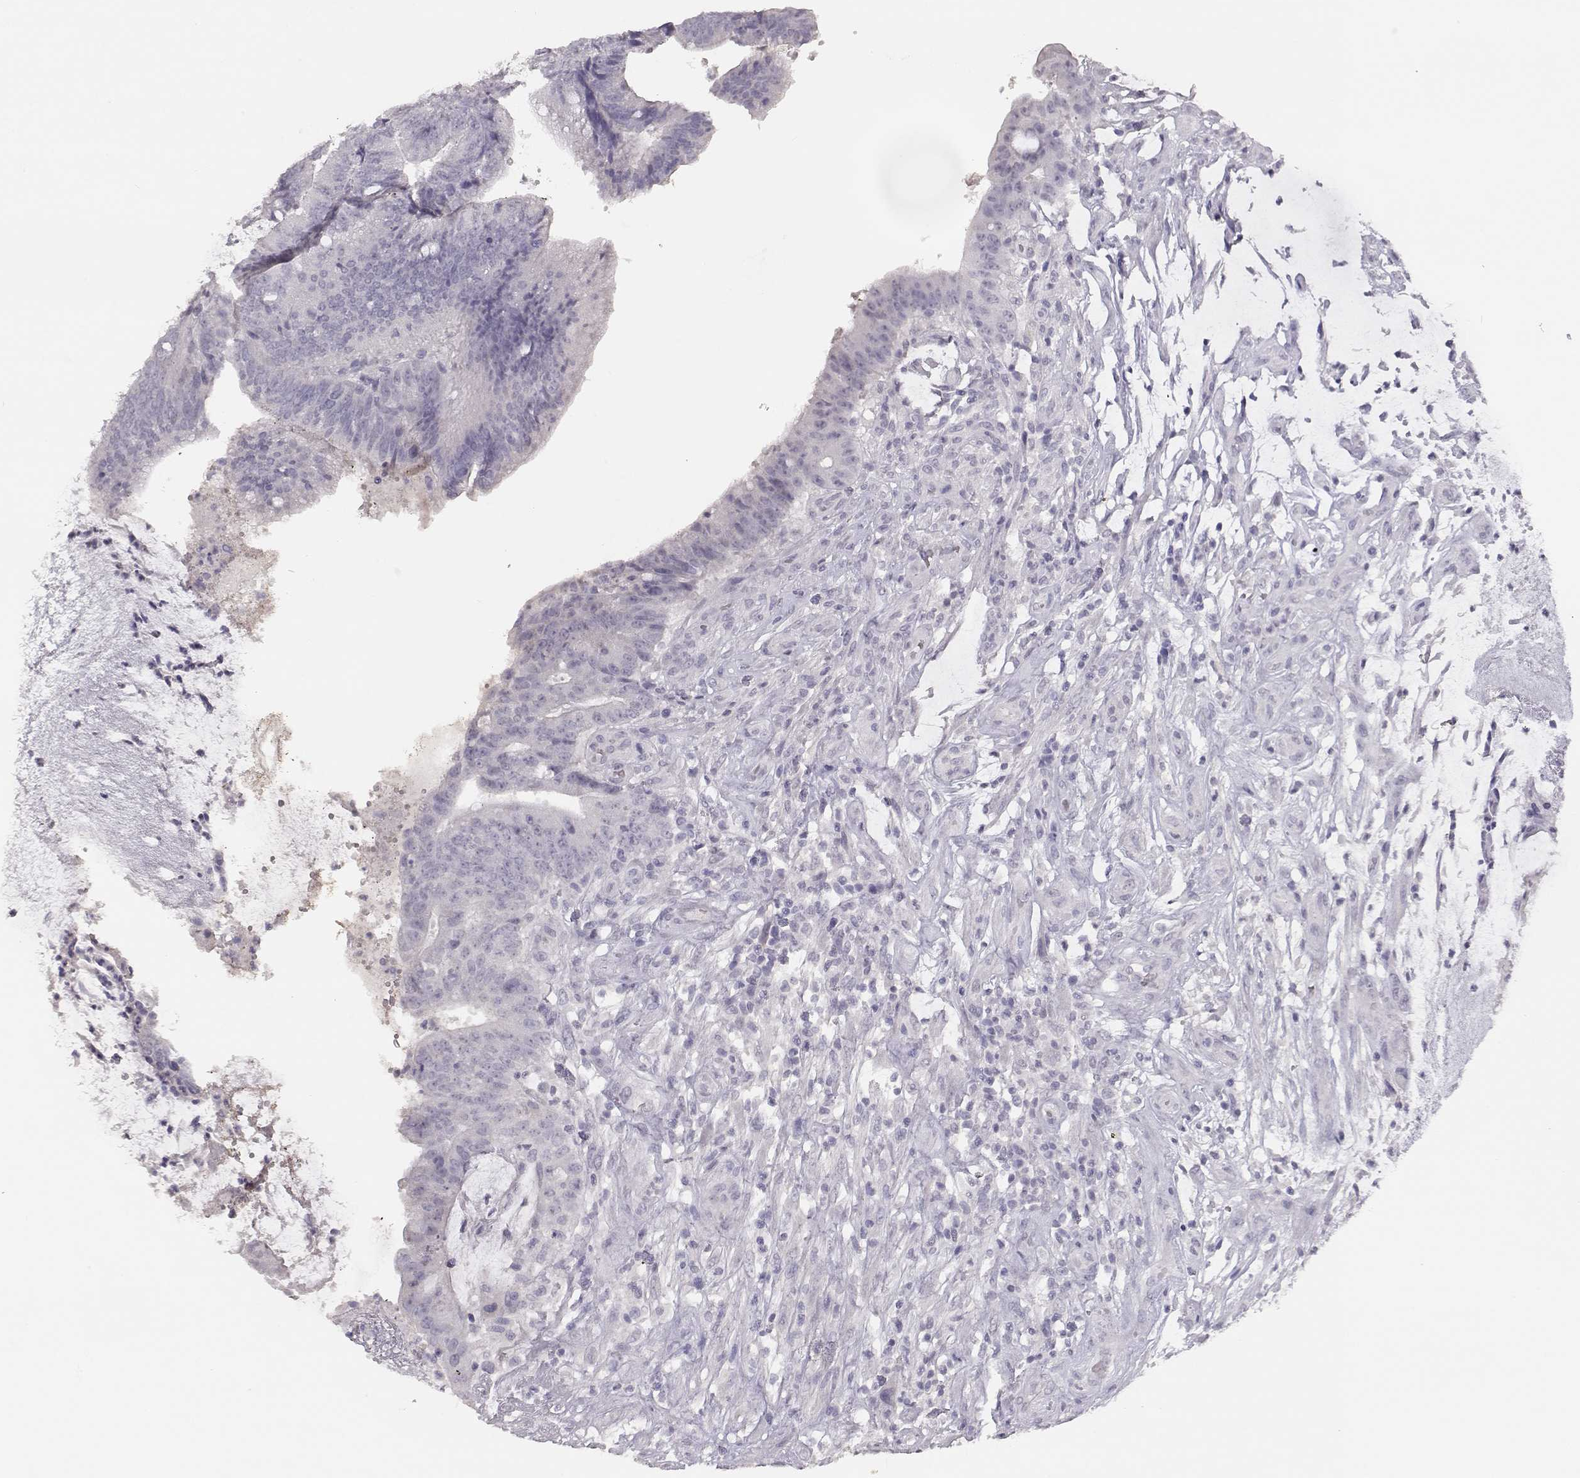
{"staining": {"intensity": "negative", "quantity": "none", "location": "none"}, "tissue": "colorectal cancer", "cell_type": "Tumor cells", "image_type": "cancer", "snomed": [{"axis": "morphology", "description": "Adenocarcinoma, NOS"}, {"axis": "topography", "description": "Colon"}], "caption": "Immunohistochemistry (IHC) photomicrograph of neoplastic tissue: colorectal adenocarcinoma stained with DAB exhibits no significant protein expression in tumor cells.", "gene": "TKTL1", "patient": {"sex": "female", "age": 43}}